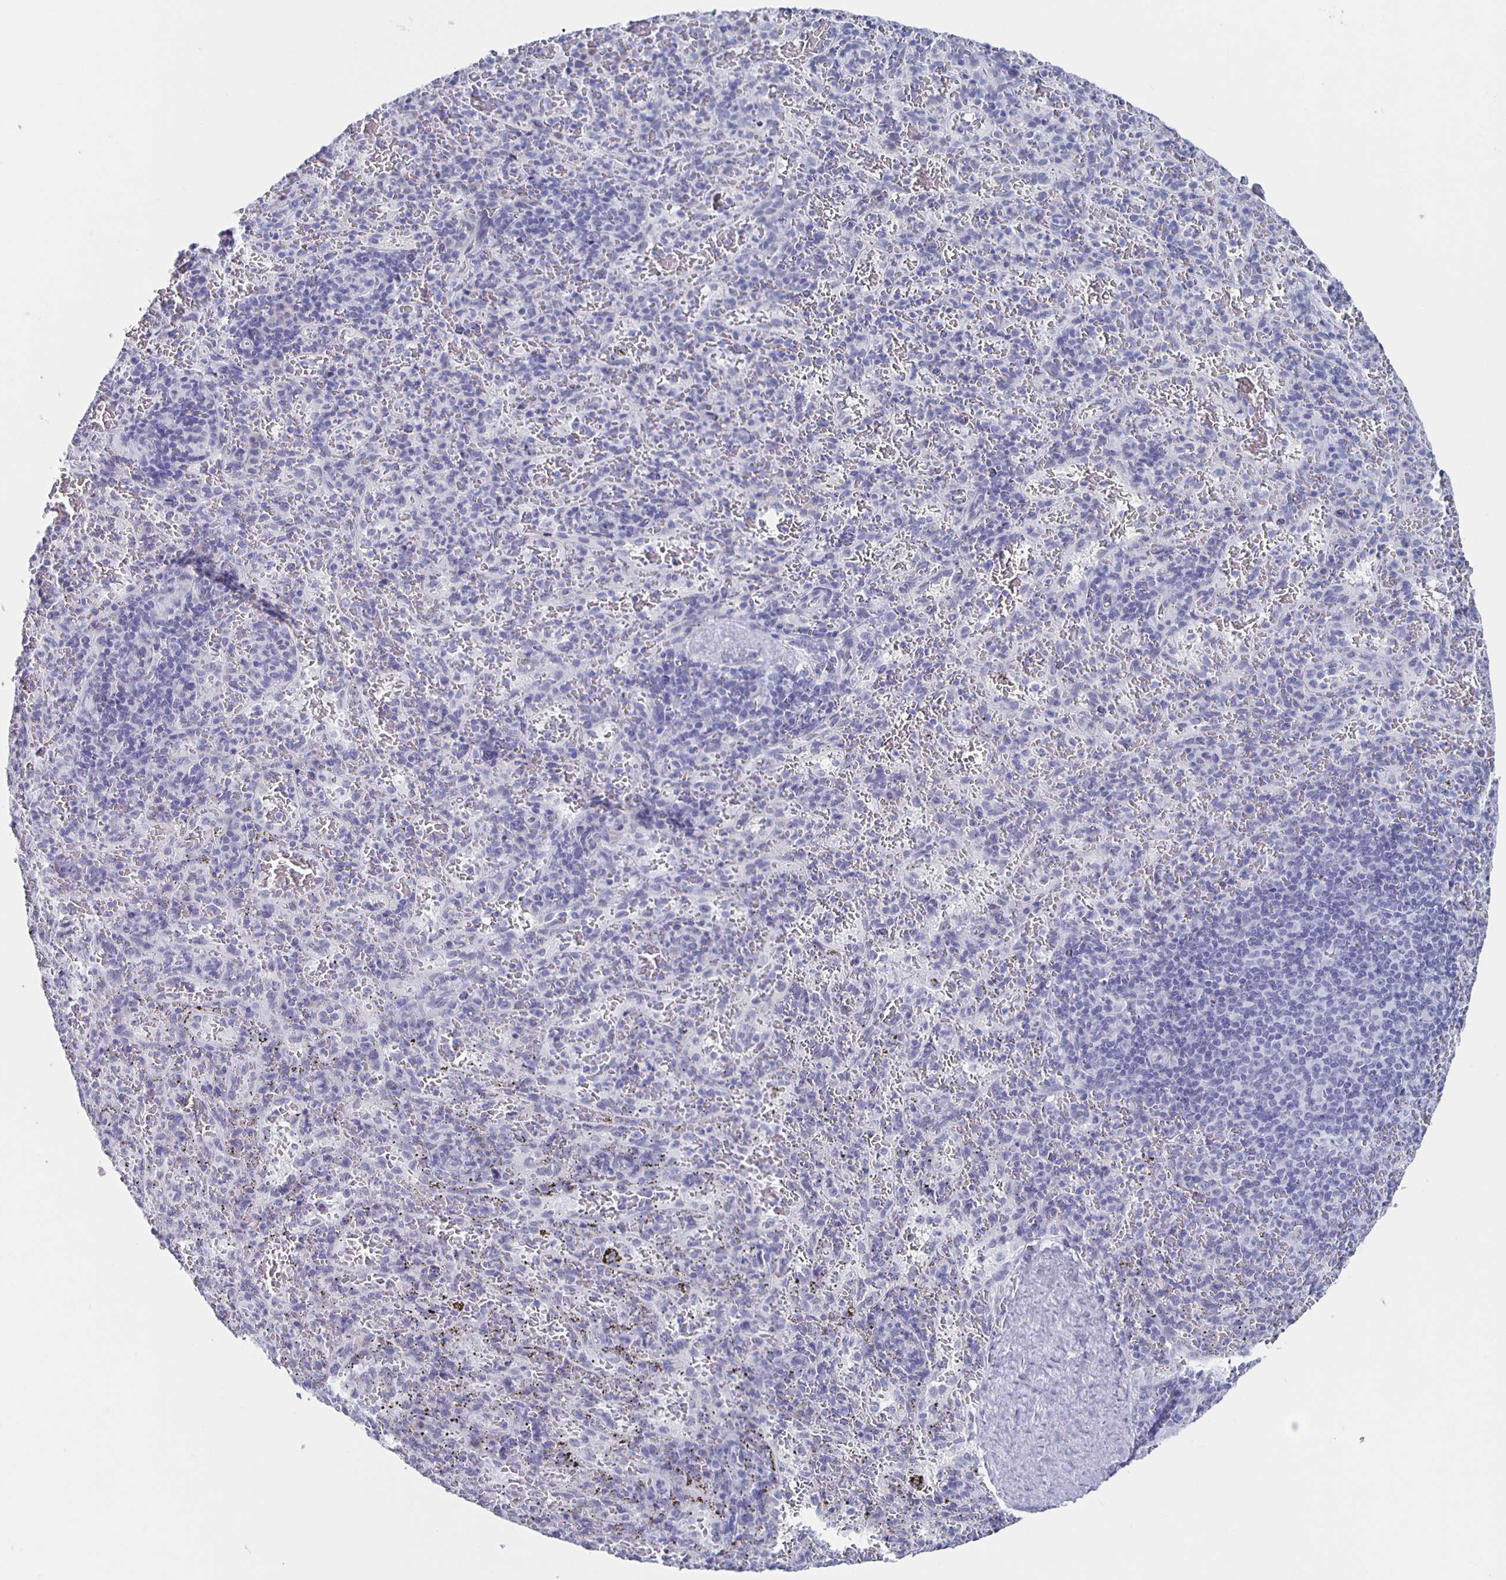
{"staining": {"intensity": "negative", "quantity": "none", "location": "none"}, "tissue": "spleen", "cell_type": "Cells in red pulp", "image_type": "normal", "snomed": [{"axis": "morphology", "description": "Normal tissue, NOS"}, {"axis": "topography", "description": "Spleen"}], "caption": "IHC of unremarkable spleen shows no positivity in cells in red pulp. (Immunohistochemistry, brightfield microscopy, high magnification).", "gene": "CCDC17", "patient": {"sex": "male", "age": 57}}